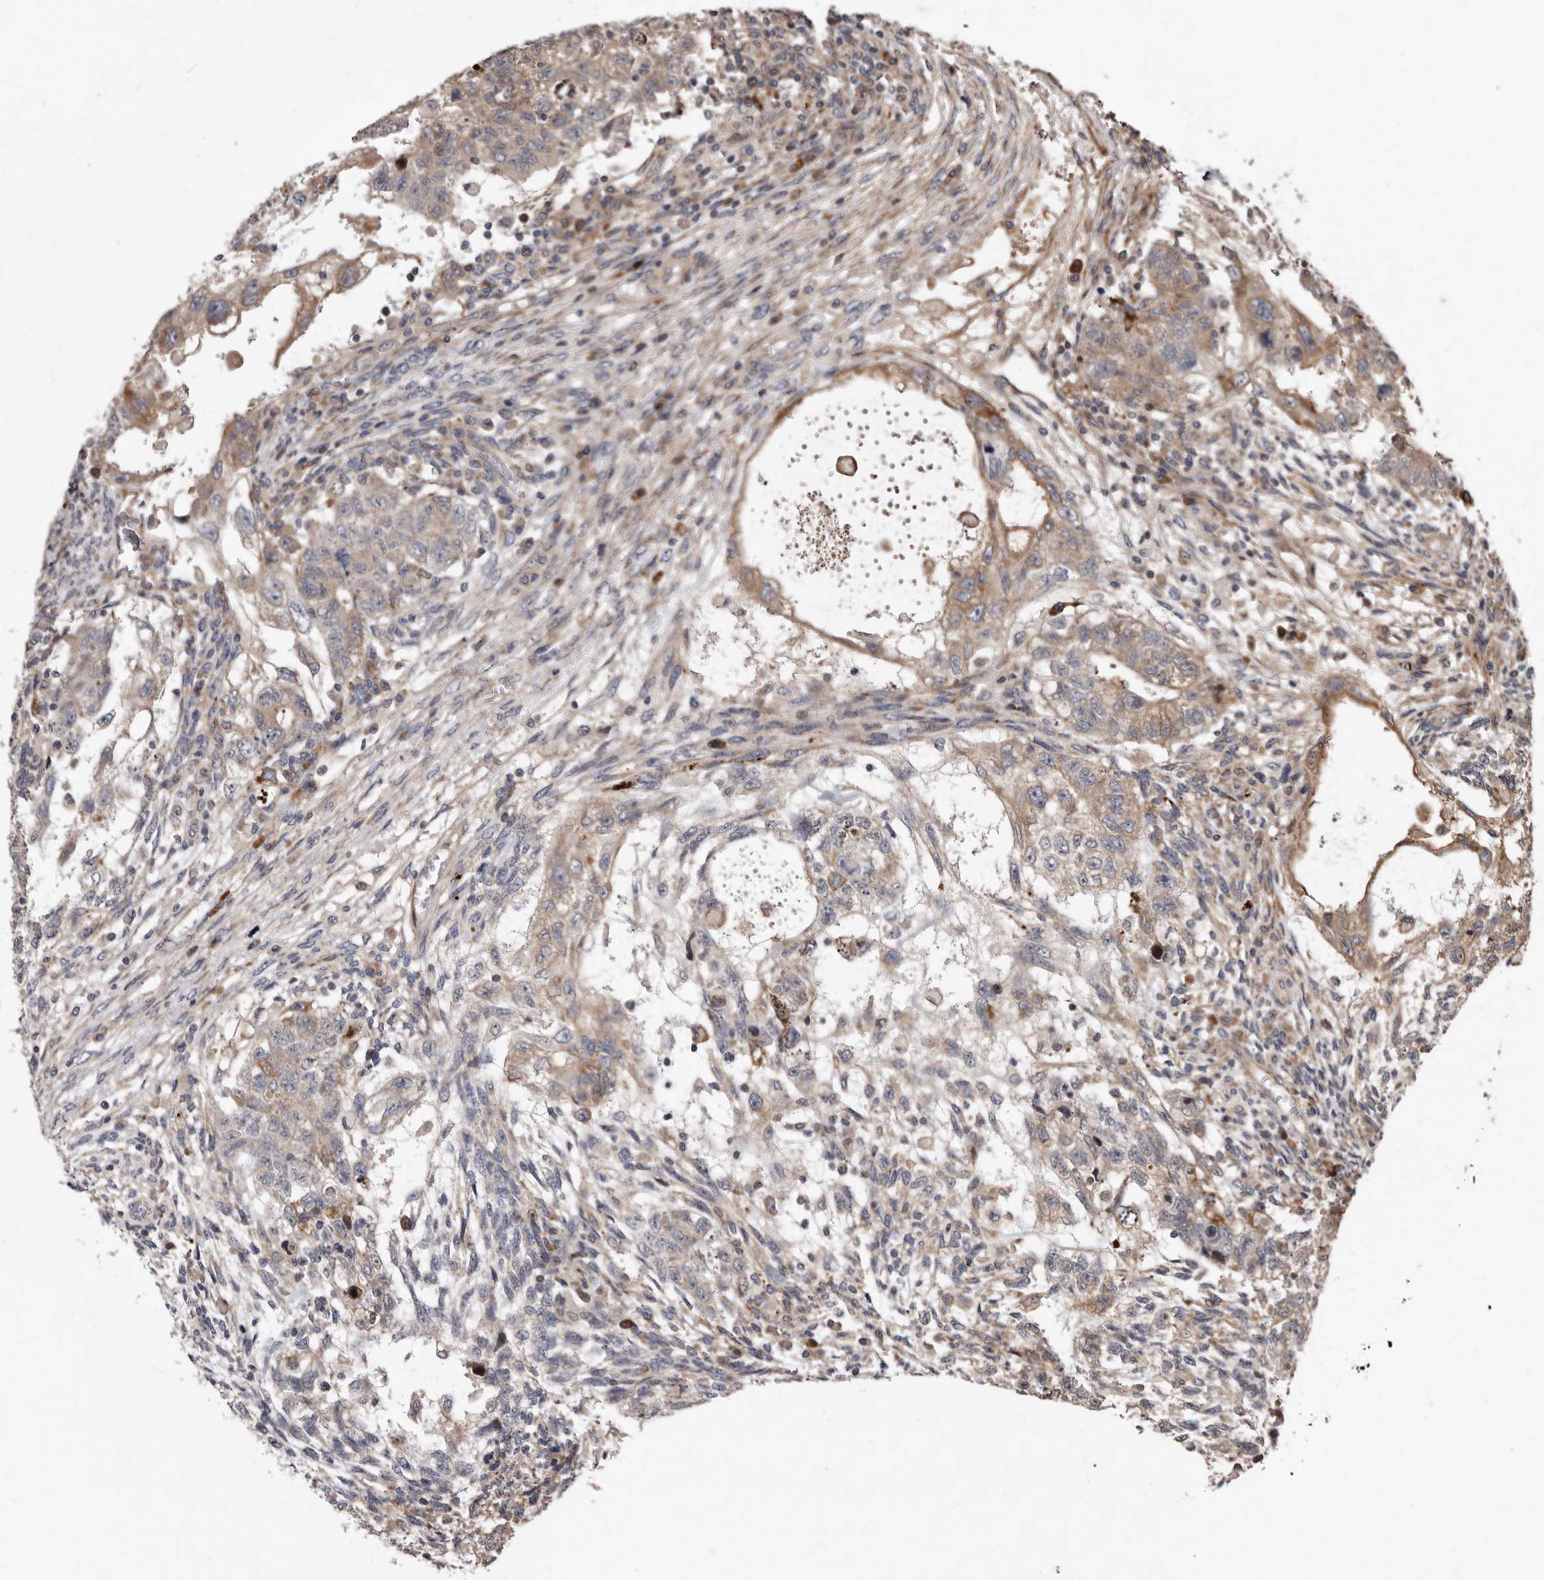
{"staining": {"intensity": "weak", "quantity": "25%-75%", "location": "cytoplasmic/membranous"}, "tissue": "testis cancer", "cell_type": "Tumor cells", "image_type": "cancer", "snomed": [{"axis": "morphology", "description": "Normal tissue, NOS"}, {"axis": "morphology", "description": "Carcinoma, Embryonal, NOS"}, {"axis": "topography", "description": "Testis"}], "caption": "Testis embryonal carcinoma tissue shows weak cytoplasmic/membranous expression in approximately 25%-75% of tumor cells", "gene": "WEE2", "patient": {"sex": "male", "age": 36}}